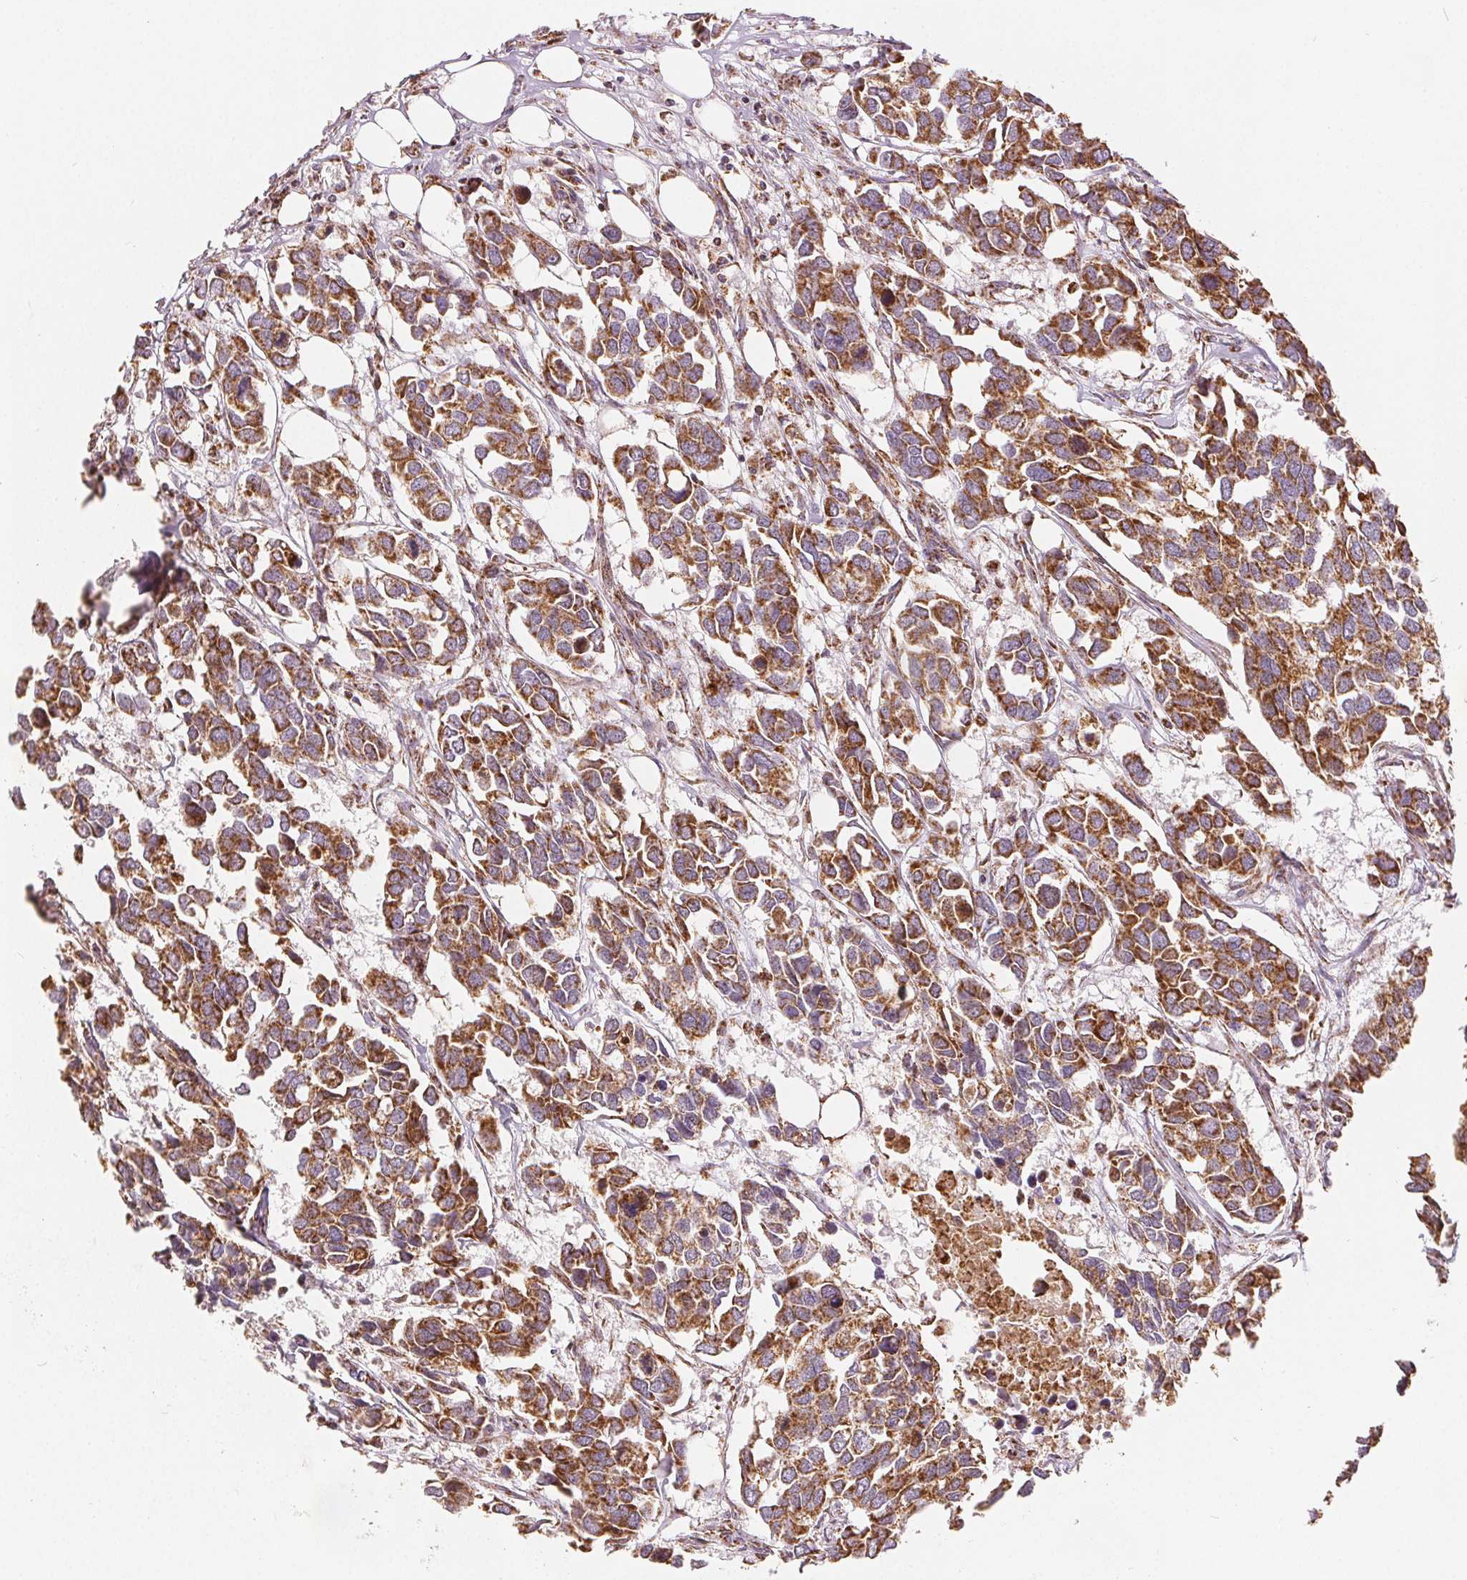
{"staining": {"intensity": "strong", "quantity": ">75%", "location": "cytoplasmic/membranous"}, "tissue": "breast cancer", "cell_type": "Tumor cells", "image_type": "cancer", "snomed": [{"axis": "morphology", "description": "Duct carcinoma"}, {"axis": "topography", "description": "Breast"}], "caption": "A photomicrograph of breast cancer stained for a protein displays strong cytoplasmic/membranous brown staining in tumor cells.", "gene": "SDHB", "patient": {"sex": "female", "age": 83}}